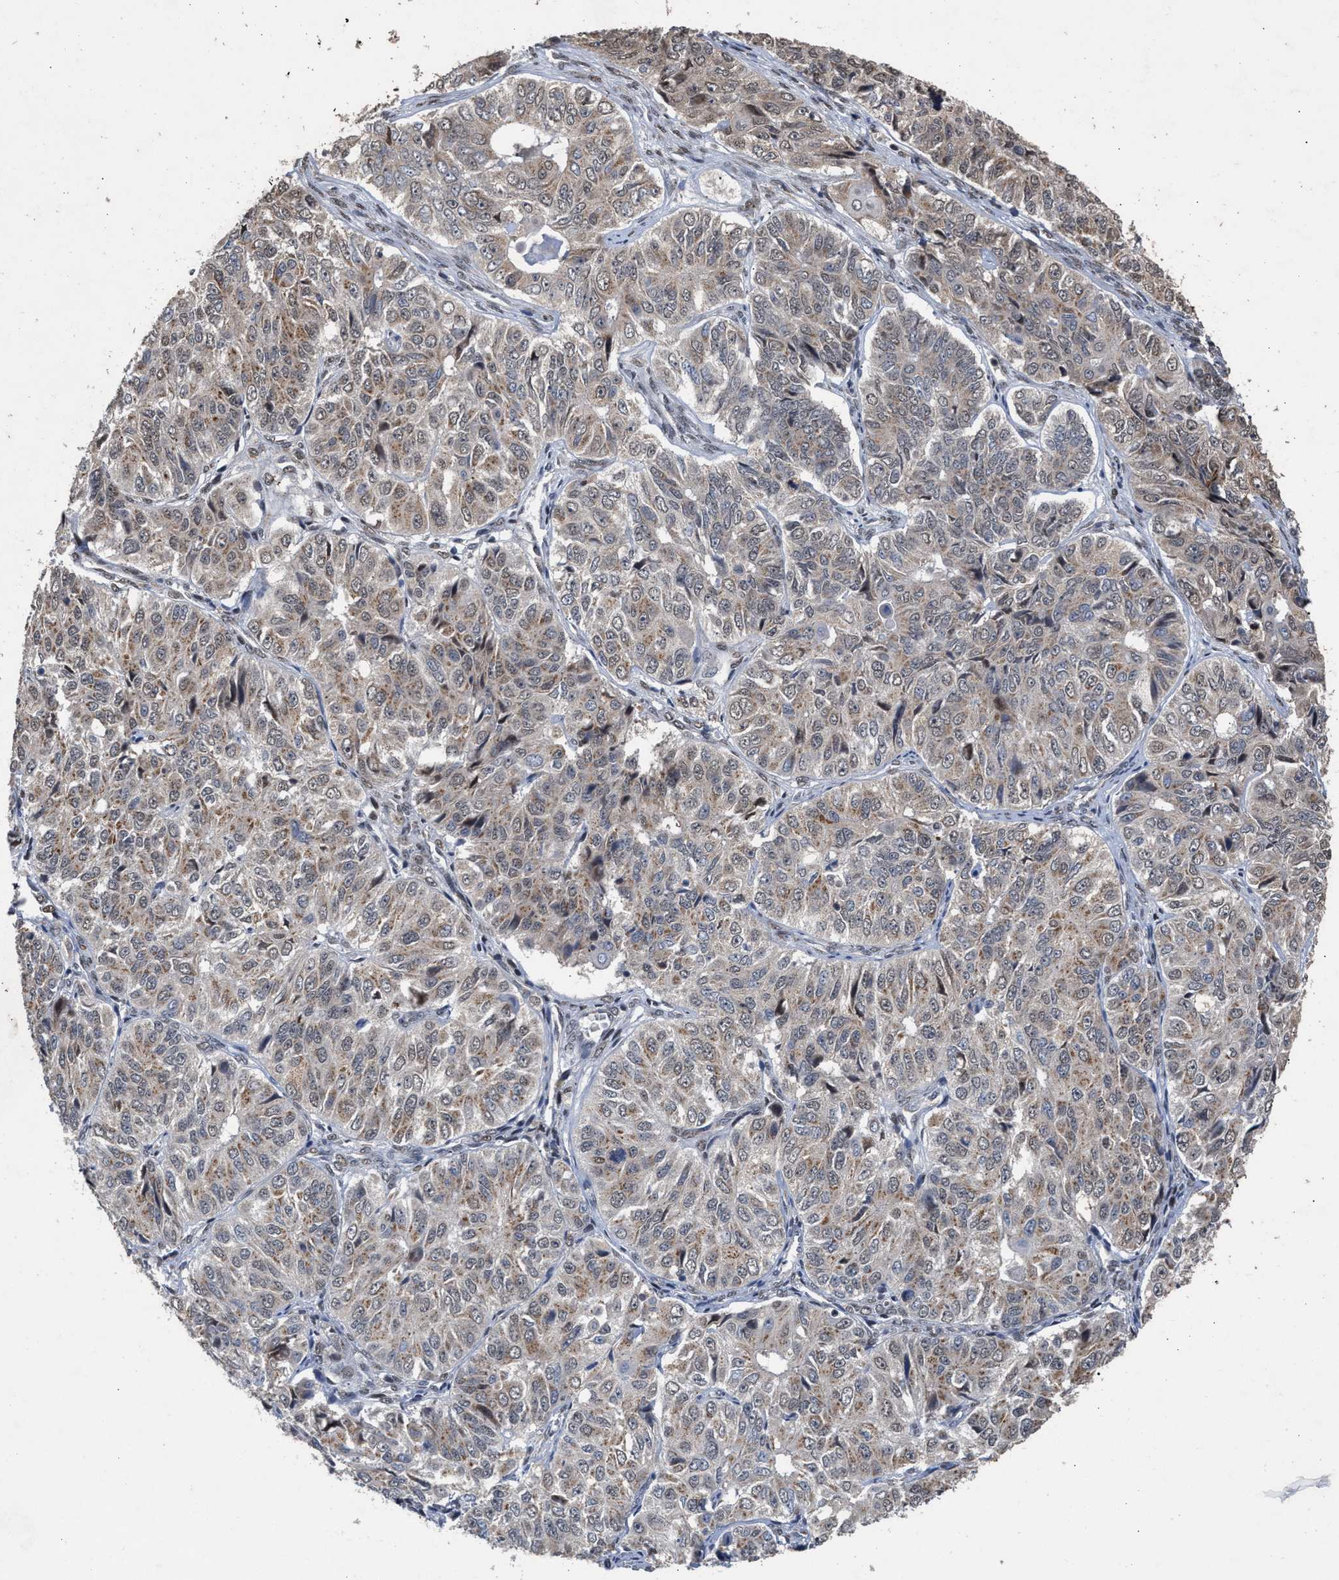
{"staining": {"intensity": "weak", "quantity": ">75%", "location": "cytoplasmic/membranous"}, "tissue": "ovarian cancer", "cell_type": "Tumor cells", "image_type": "cancer", "snomed": [{"axis": "morphology", "description": "Carcinoma, endometroid"}, {"axis": "topography", "description": "Ovary"}], "caption": "Ovarian endometroid carcinoma stained with a brown dye shows weak cytoplasmic/membranous positive expression in about >75% of tumor cells.", "gene": "MKNK2", "patient": {"sex": "female", "age": 51}}